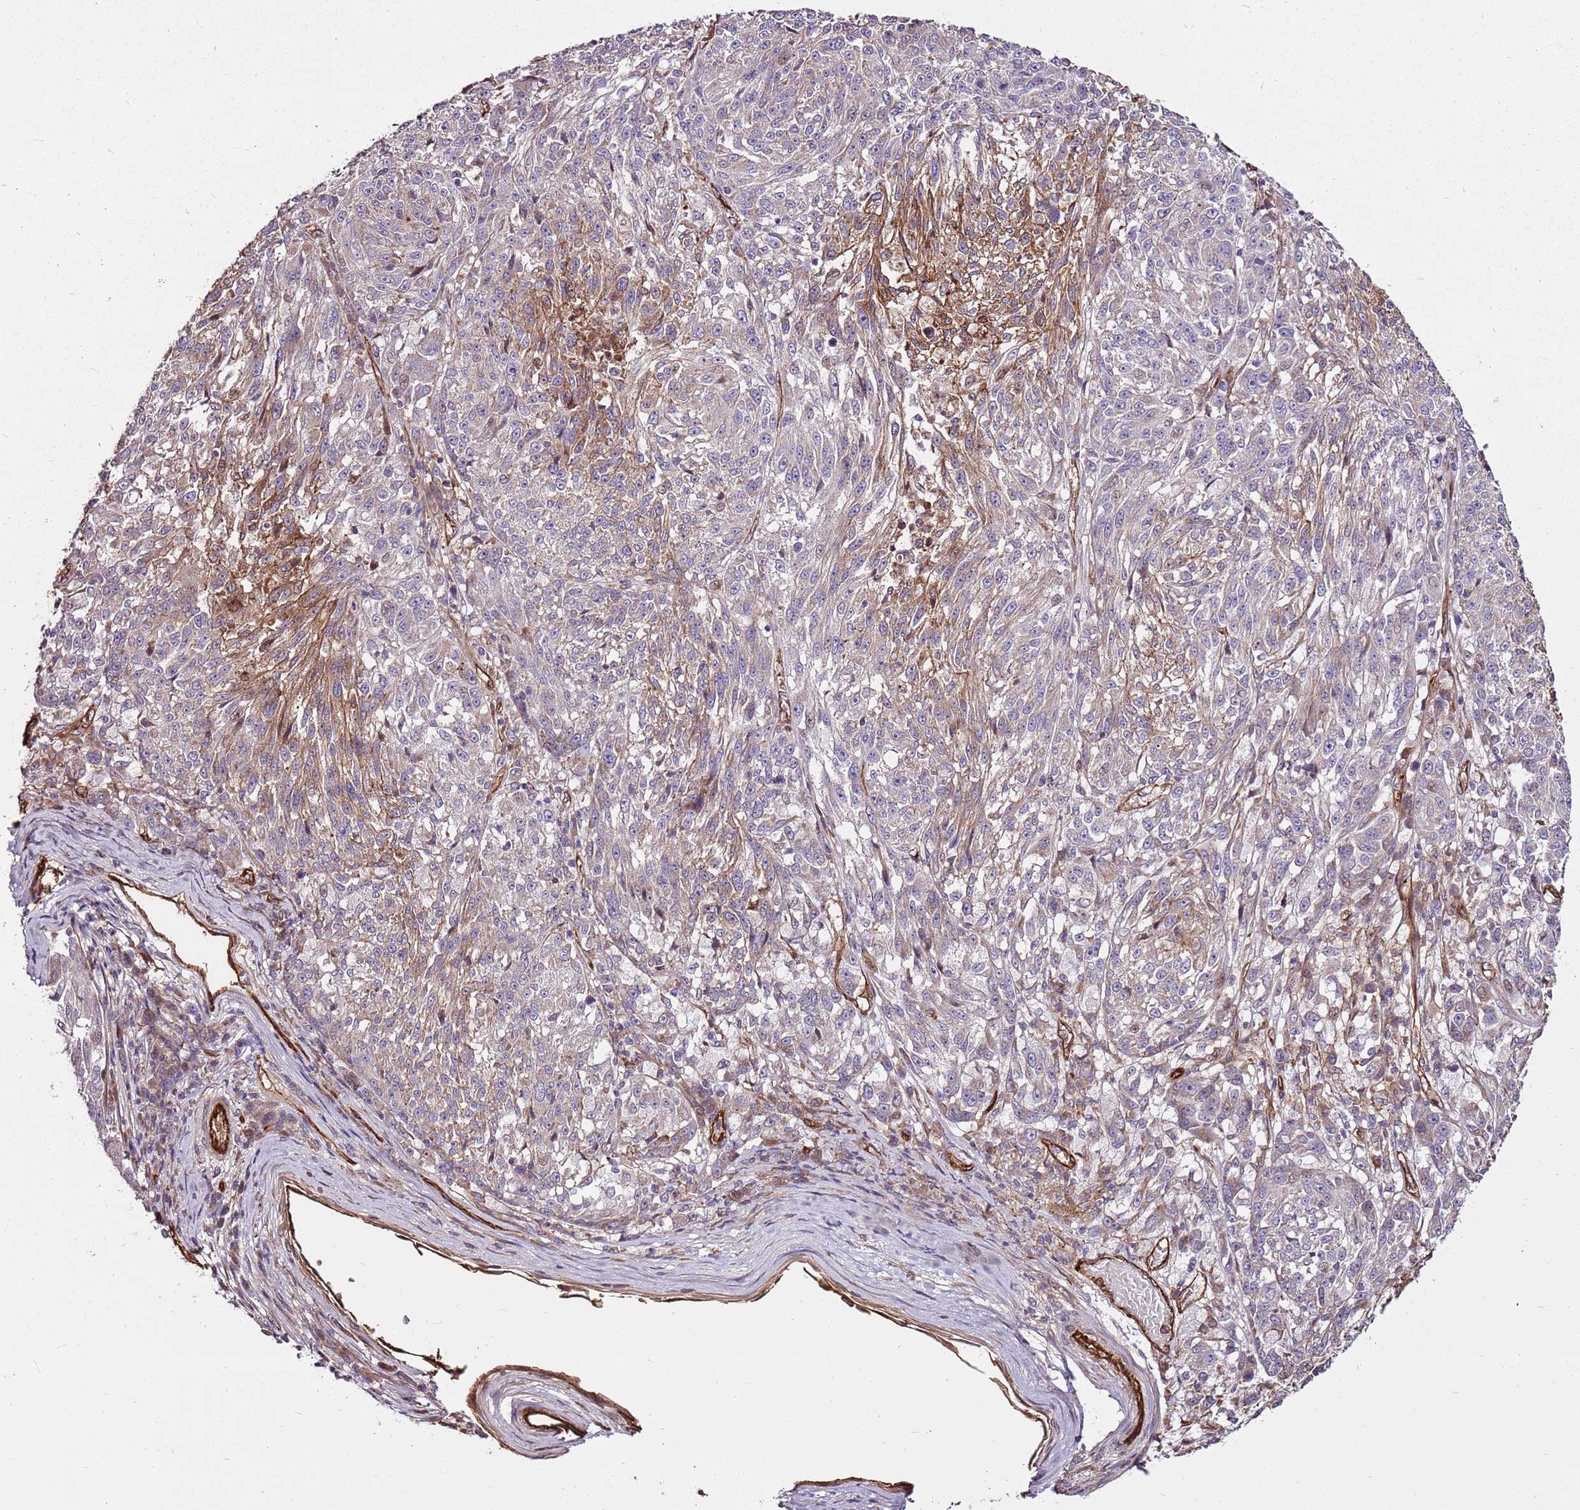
{"staining": {"intensity": "moderate", "quantity": "<25%", "location": "cytoplasmic/membranous"}, "tissue": "melanoma", "cell_type": "Tumor cells", "image_type": "cancer", "snomed": [{"axis": "morphology", "description": "Malignant melanoma, NOS"}, {"axis": "topography", "description": "Skin"}], "caption": "Immunohistochemistry (DAB (3,3'-diaminobenzidine)) staining of malignant melanoma reveals moderate cytoplasmic/membranous protein expression in about <25% of tumor cells.", "gene": "ZNF827", "patient": {"sex": "male", "age": 53}}